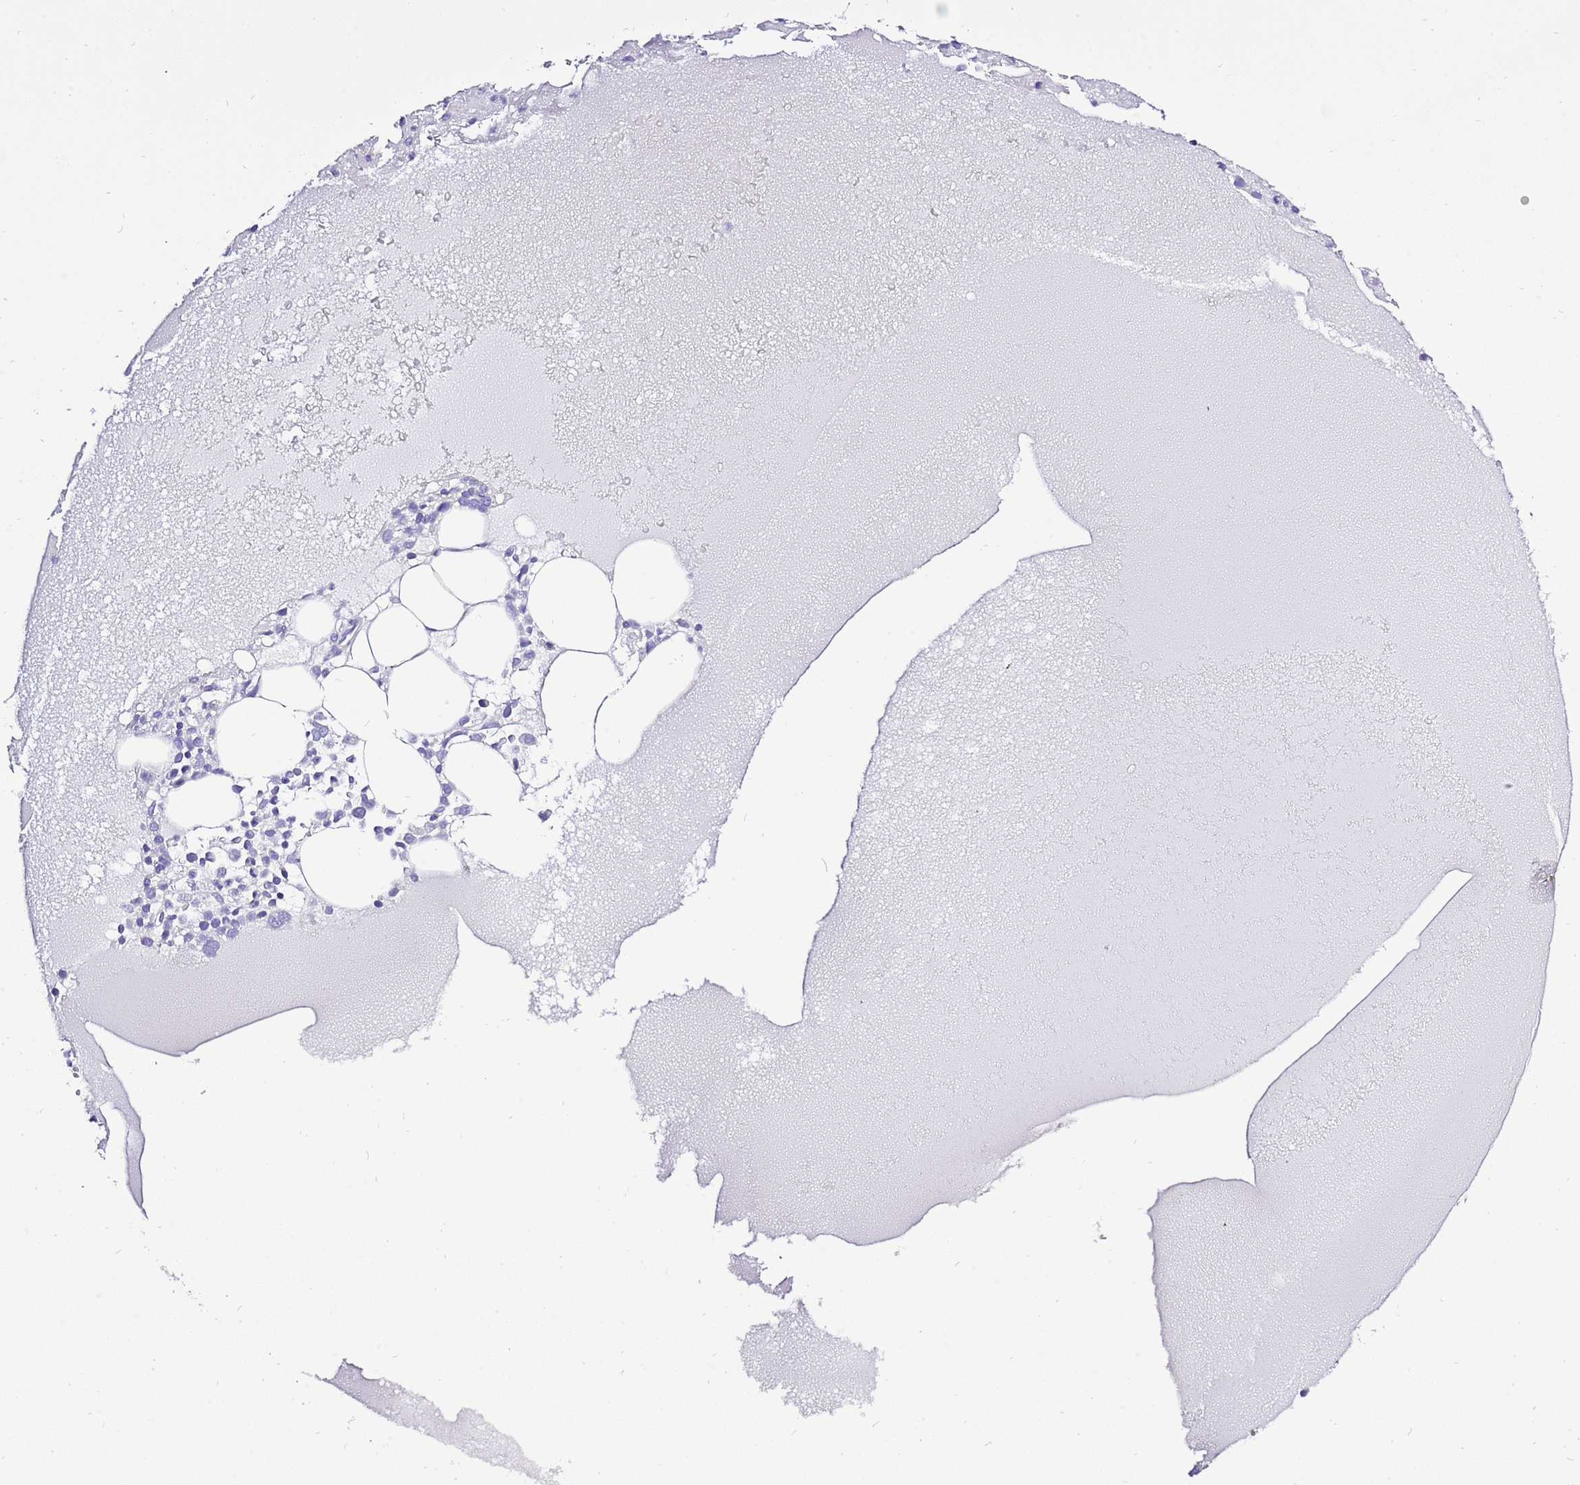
{"staining": {"intensity": "negative", "quantity": "none", "location": "none"}, "tissue": "bone marrow", "cell_type": "Hematopoietic cells", "image_type": "normal", "snomed": [{"axis": "morphology", "description": "Normal tissue, NOS"}, {"axis": "topography", "description": "Bone marrow"}], "caption": "Photomicrograph shows no significant protein expression in hematopoietic cells of benign bone marrow.", "gene": "GLCE", "patient": {"sex": "male", "age": 61}}